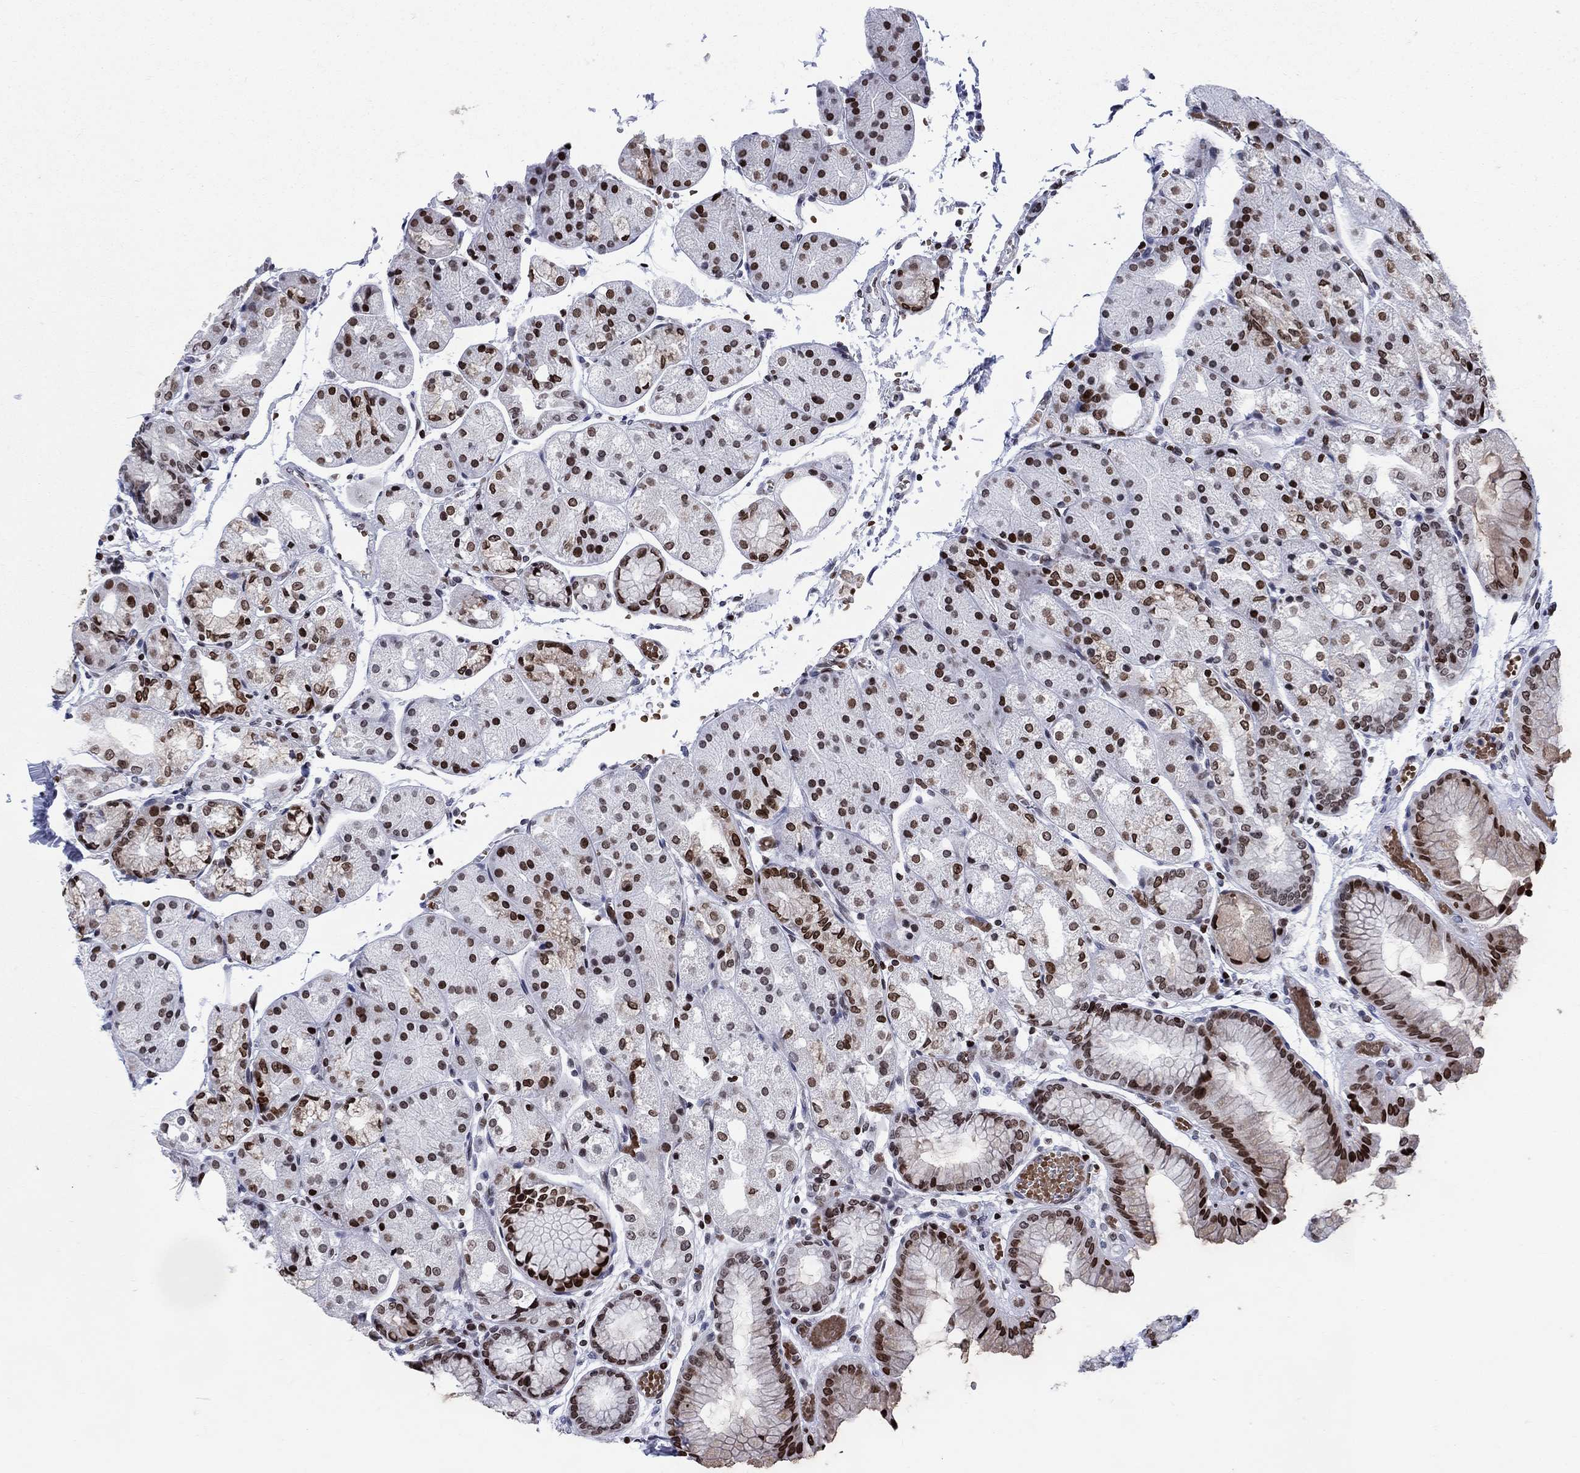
{"staining": {"intensity": "strong", "quantity": "25%-75%", "location": "nuclear"}, "tissue": "stomach", "cell_type": "Glandular cells", "image_type": "normal", "snomed": [{"axis": "morphology", "description": "Normal tissue, NOS"}, {"axis": "topography", "description": "Stomach, upper"}], "caption": "Stomach was stained to show a protein in brown. There is high levels of strong nuclear expression in approximately 25%-75% of glandular cells. (DAB = brown stain, brightfield microscopy at high magnification).", "gene": "HMGA1", "patient": {"sex": "male", "age": 72}}